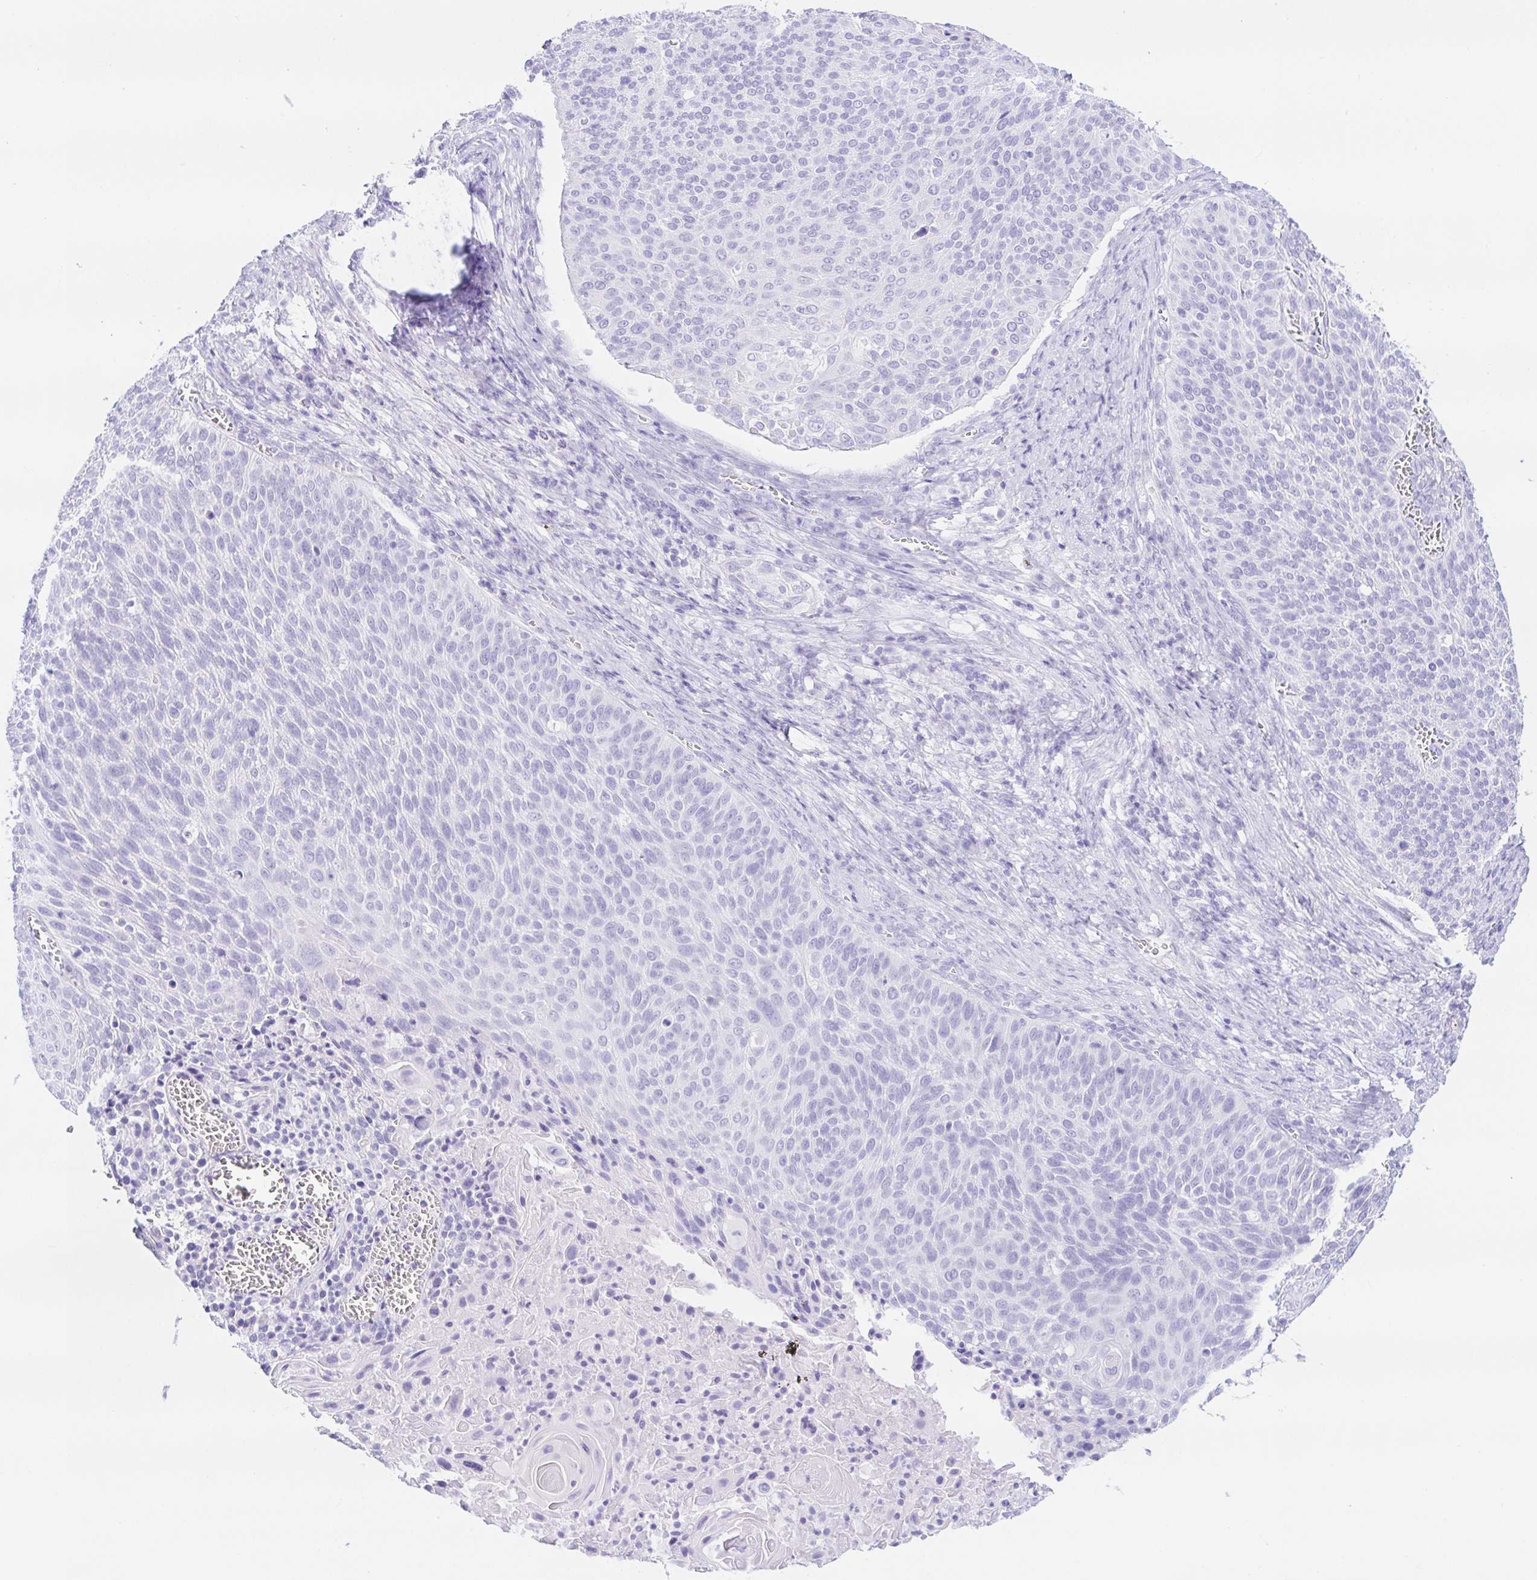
{"staining": {"intensity": "negative", "quantity": "none", "location": "none"}, "tissue": "cervical cancer", "cell_type": "Tumor cells", "image_type": "cancer", "snomed": [{"axis": "morphology", "description": "Squamous cell carcinoma, NOS"}, {"axis": "topography", "description": "Cervix"}], "caption": "Photomicrograph shows no significant protein positivity in tumor cells of cervical squamous cell carcinoma.", "gene": "PAX8", "patient": {"sex": "female", "age": 31}}